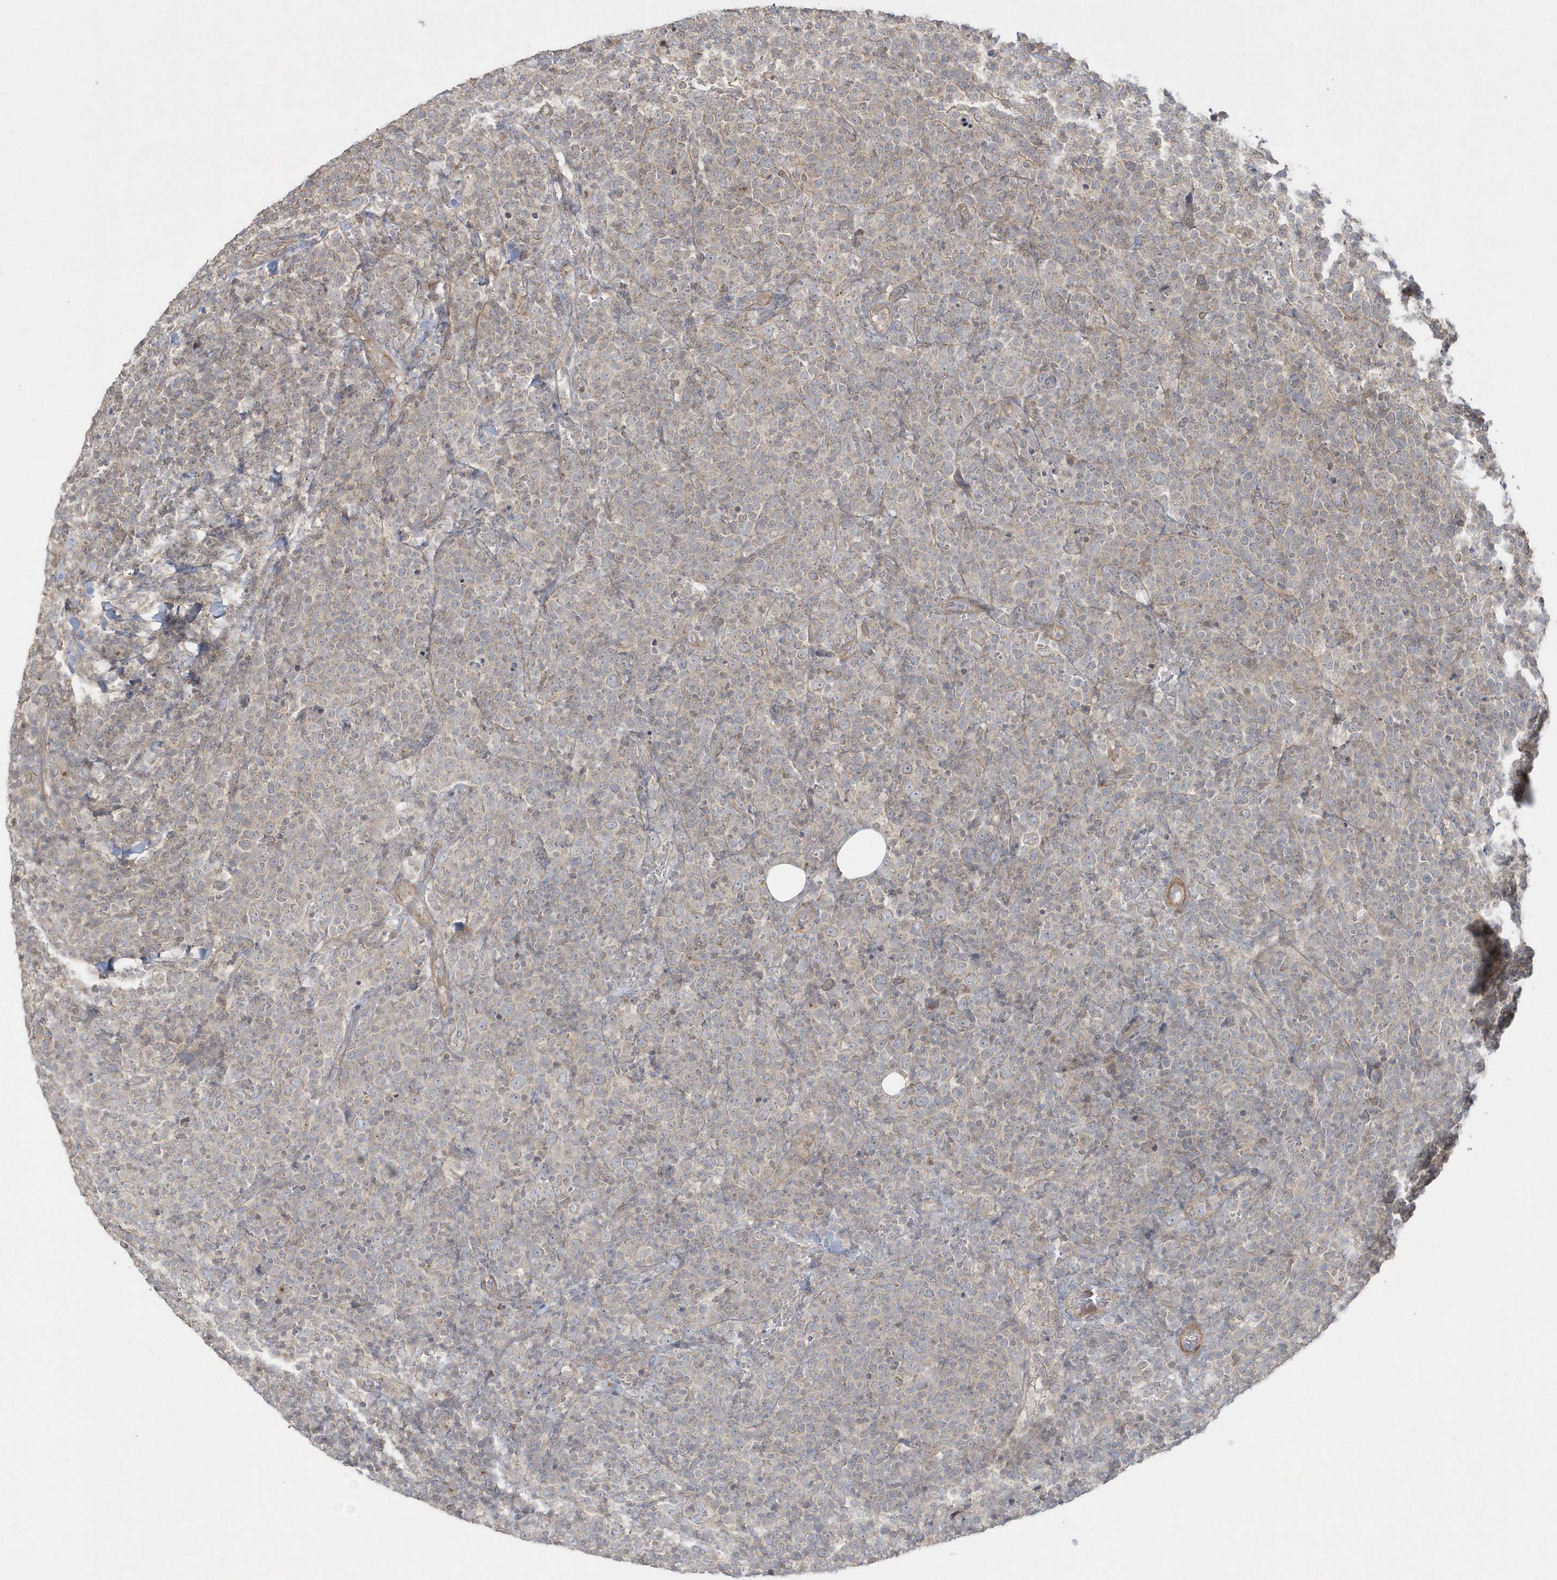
{"staining": {"intensity": "negative", "quantity": "none", "location": "none"}, "tissue": "lymphoma", "cell_type": "Tumor cells", "image_type": "cancer", "snomed": [{"axis": "morphology", "description": "Malignant lymphoma, non-Hodgkin's type, High grade"}, {"axis": "topography", "description": "Lymph node"}], "caption": "The micrograph exhibits no staining of tumor cells in lymphoma.", "gene": "ARMC8", "patient": {"sex": "male", "age": 61}}